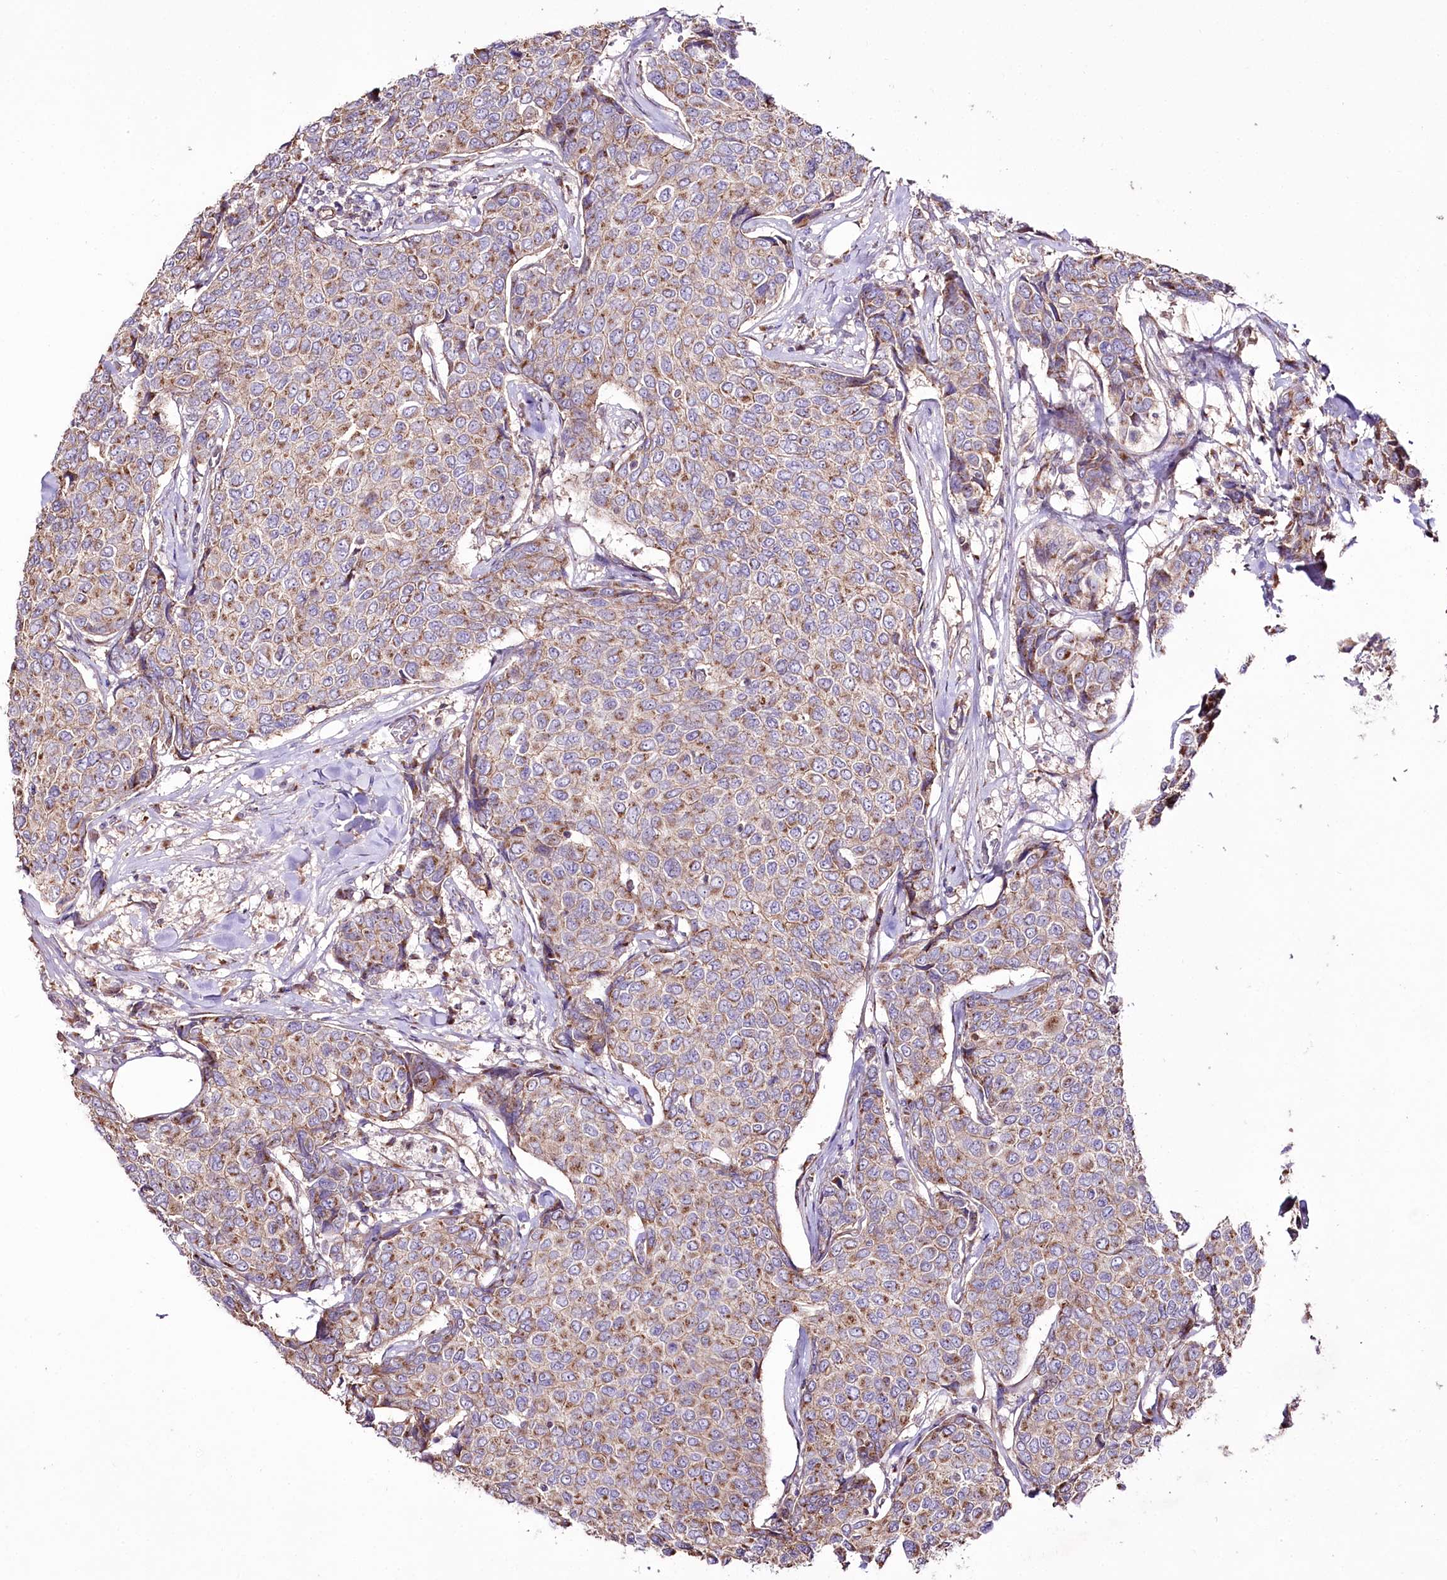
{"staining": {"intensity": "moderate", "quantity": ">75%", "location": "cytoplasmic/membranous"}, "tissue": "breast cancer", "cell_type": "Tumor cells", "image_type": "cancer", "snomed": [{"axis": "morphology", "description": "Duct carcinoma"}, {"axis": "topography", "description": "Breast"}], "caption": "Immunohistochemistry image of breast cancer (intraductal carcinoma) stained for a protein (brown), which exhibits medium levels of moderate cytoplasmic/membranous positivity in approximately >75% of tumor cells.", "gene": "REXO2", "patient": {"sex": "female", "age": 55}}